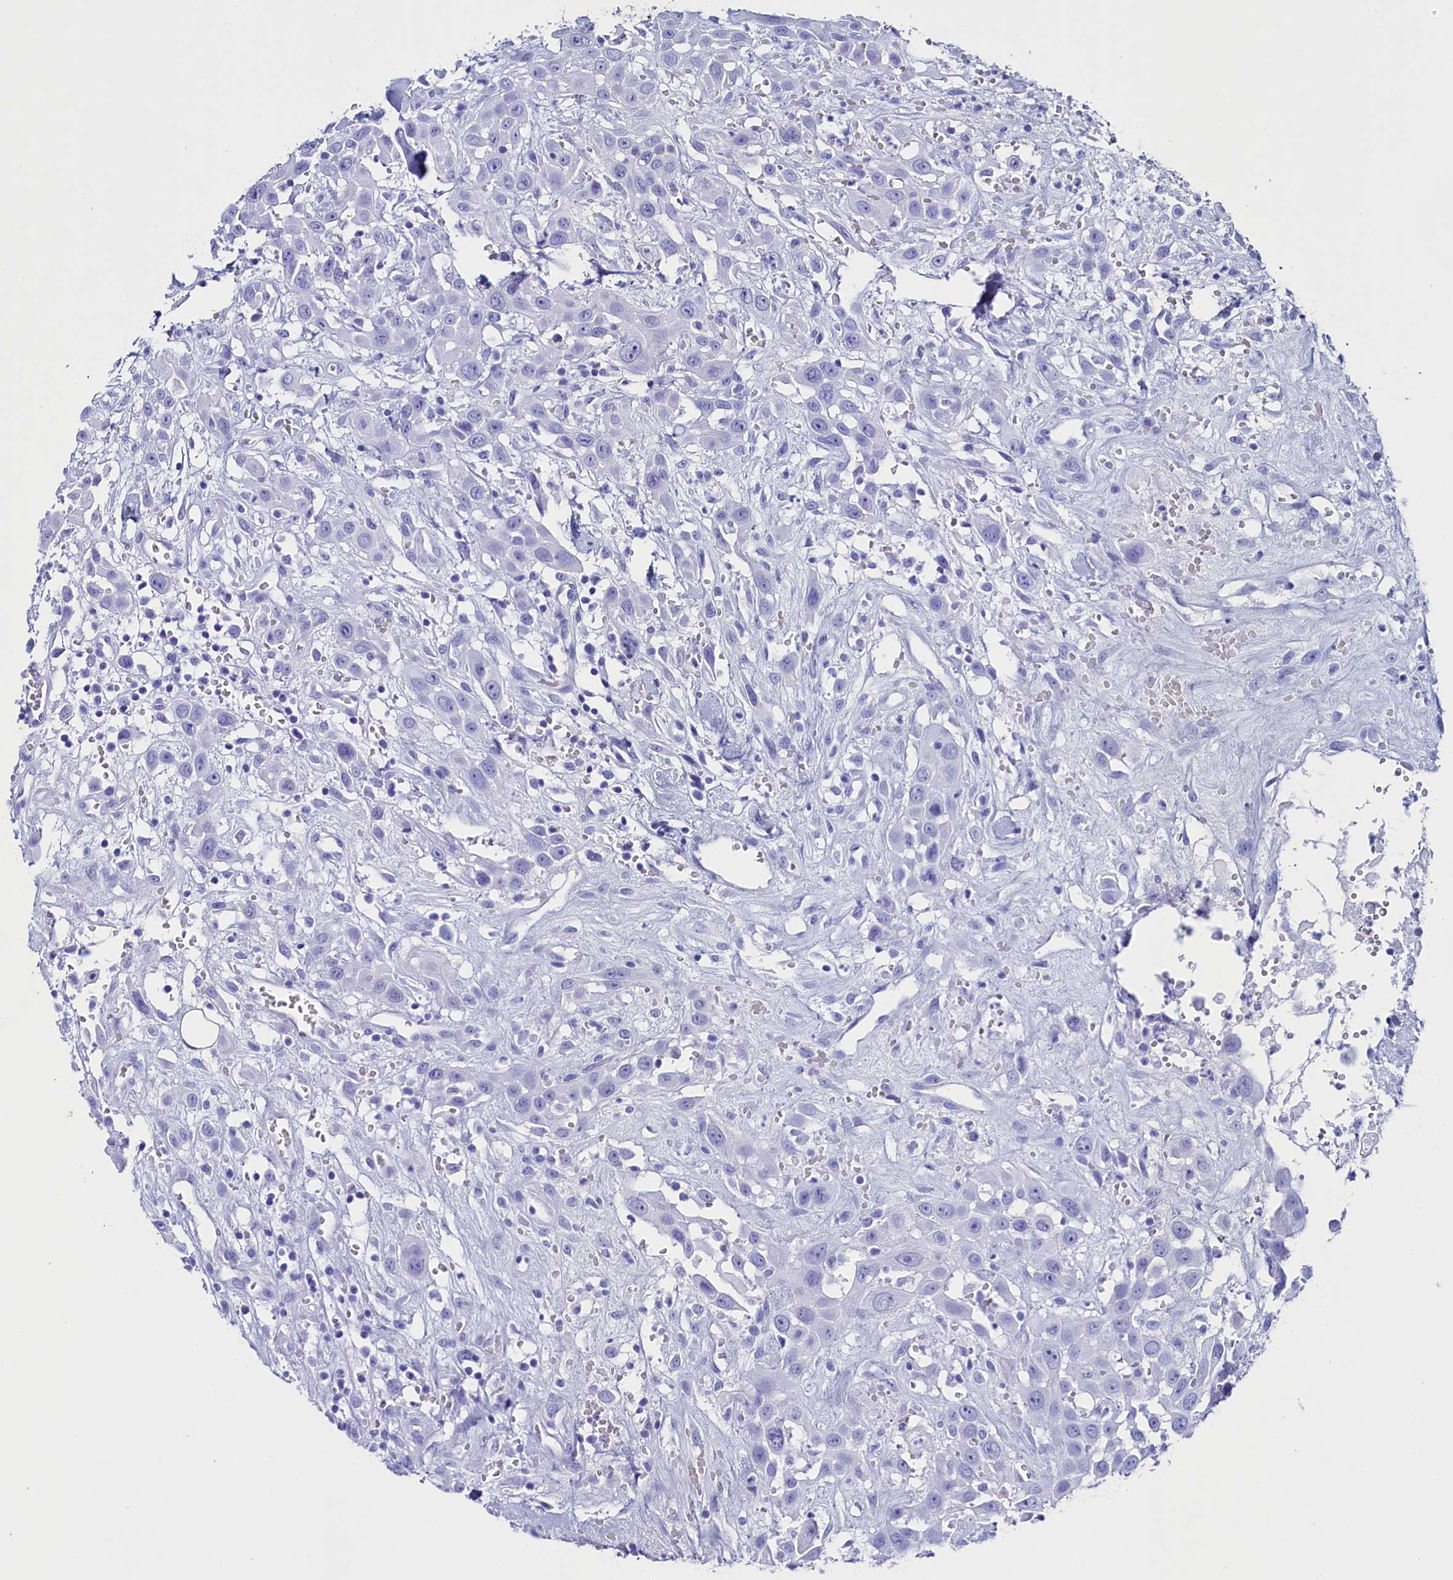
{"staining": {"intensity": "negative", "quantity": "none", "location": "none"}, "tissue": "head and neck cancer", "cell_type": "Tumor cells", "image_type": "cancer", "snomed": [{"axis": "morphology", "description": "Squamous cell carcinoma, NOS"}, {"axis": "topography", "description": "Head-Neck"}], "caption": "IHC image of head and neck squamous cell carcinoma stained for a protein (brown), which shows no expression in tumor cells. The staining is performed using DAB brown chromogen with nuclei counter-stained in using hematoxylin.", "gene": "ANKRD29", "patient": {"sex": "male", "age": 81}}